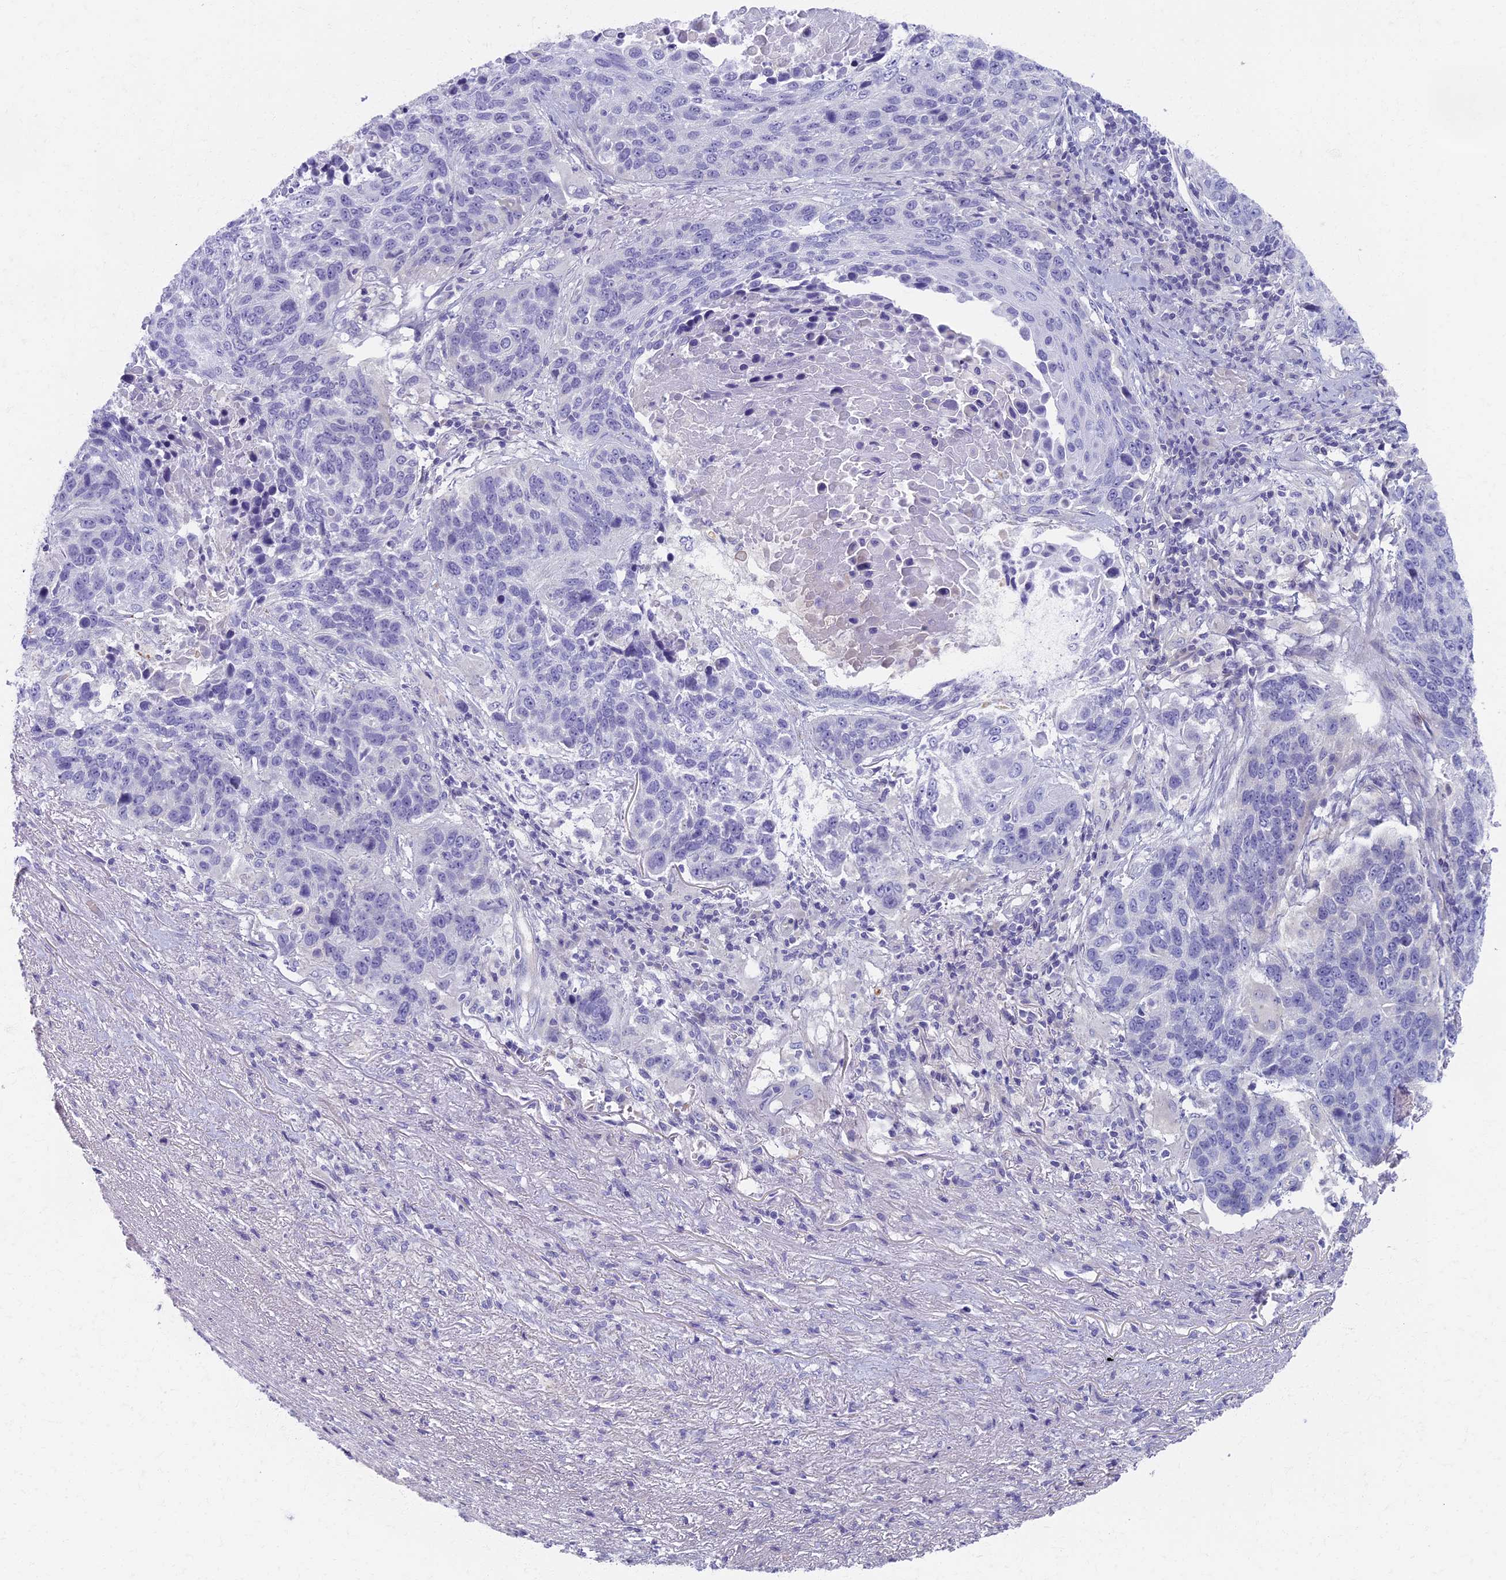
{"staining": {"intensity": "negative", "quantity": "none", "location": "none"}, "tissue": "lung cancer", "cell_type": "Tumor cells", "image_type": "cancer", "snomed": [{"axis": "morphology", "description": "Normal tissue, NOS"}, {"axis": "morphology", "description": "Squamous cell carcinoma, NOS"}, {"axis": "topography", "description": "Lymph node"}, {"axis": "topography", "description": "Lung"}], "caption": "The micrograph exhibits no significant staining in tumor cells of lung cancer (squamous cell carcinoma).", "gene": "AP4E1", "patient": {"sex": "male", "age": 66}}